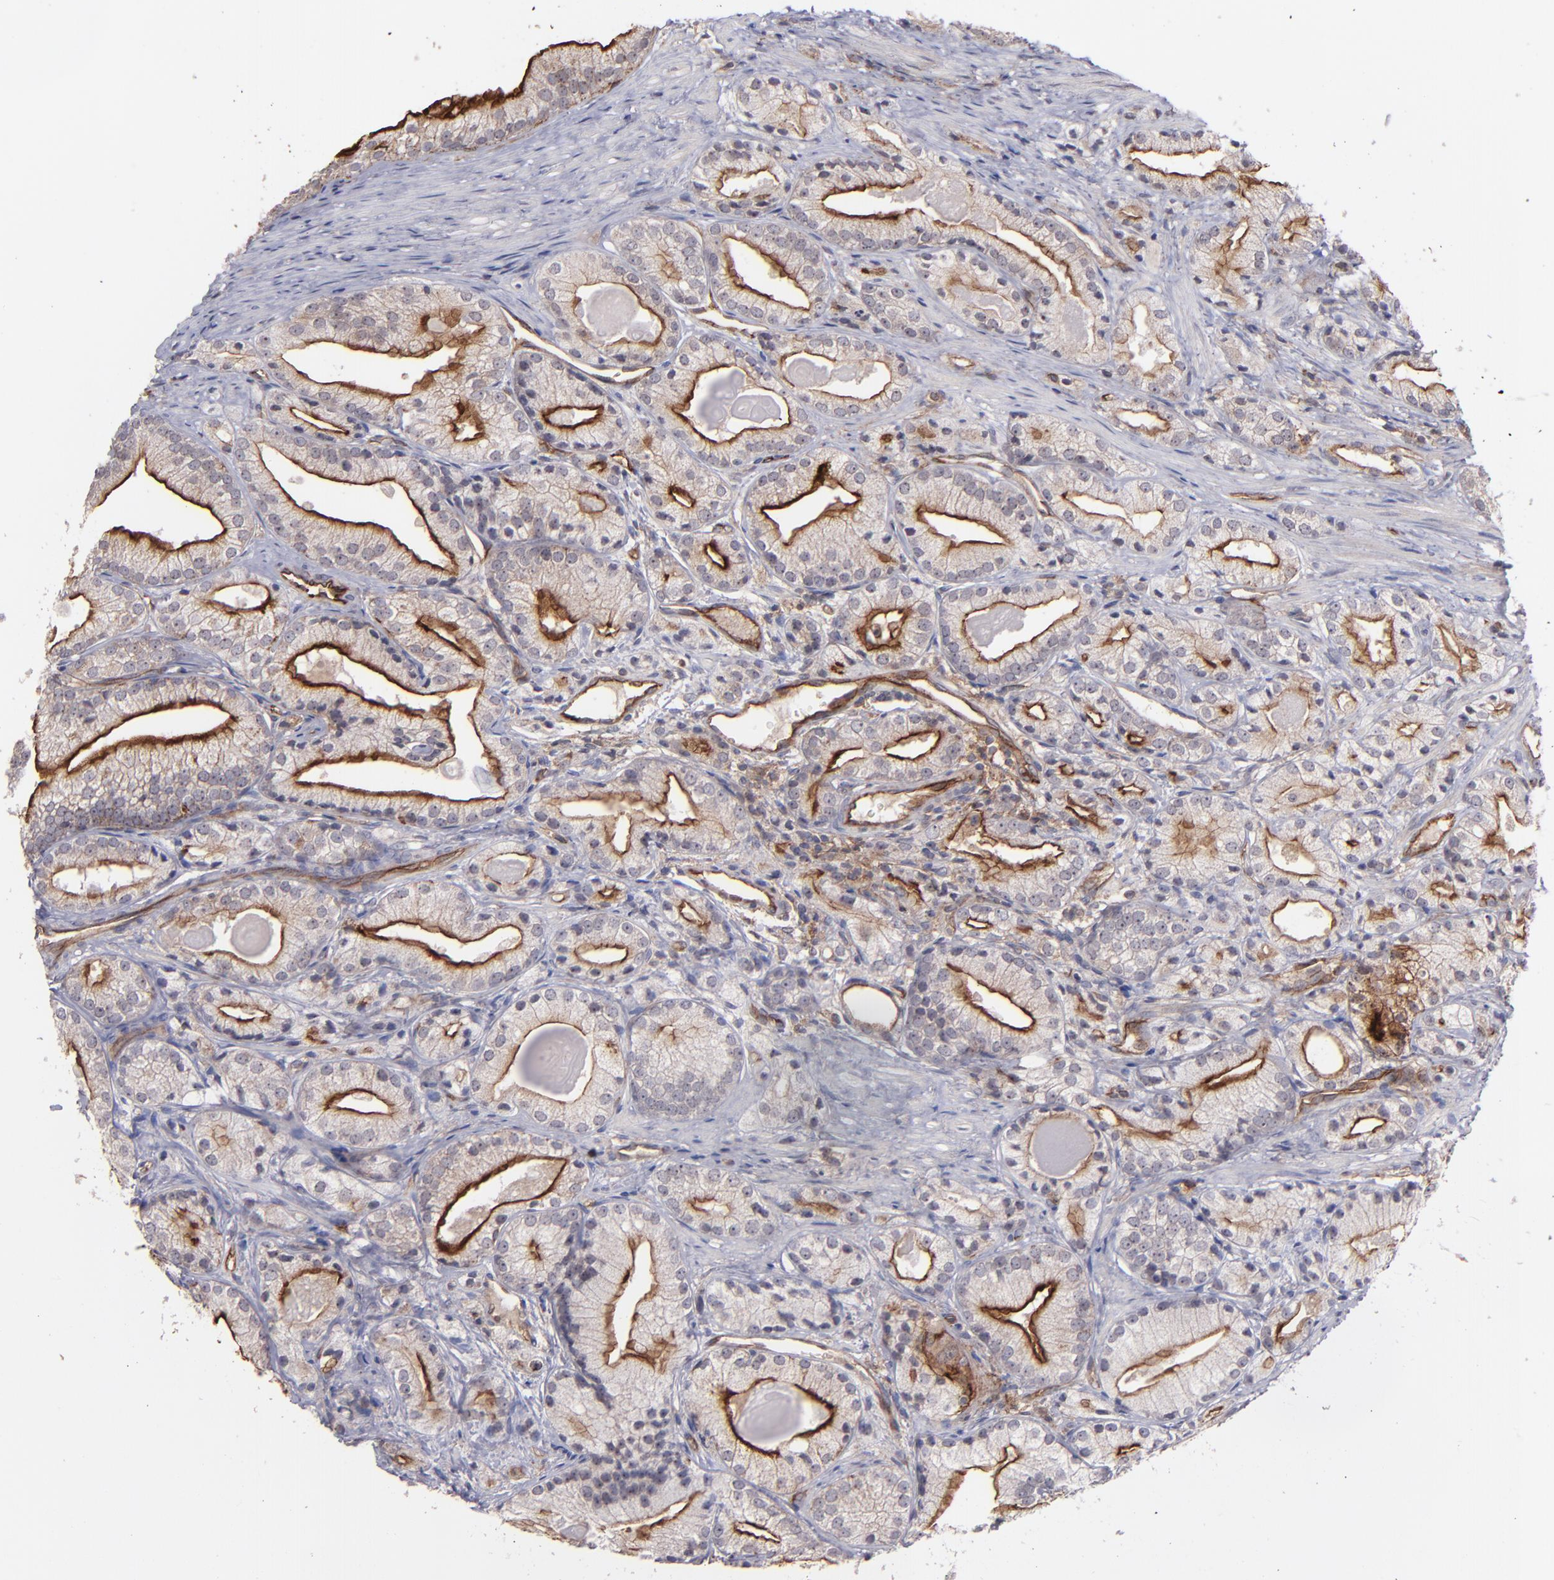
{"staining": {"intensity": "strong", "quantity": ">75%", "location": "cytoplasmic/membranous"}, "tissue": "prostate cancer", "cell_type": "Tumor cells", "image_type": "cancer", "snomed": [{"axis": "morphology", "description": "Adenocarcinoma, Low grade"}, {"axis": "topography", "description": "Prostate"}], "caption": "Brown immunohistochemical staining in prostate adenocarcinoma (low-grade) exhibits strong cytoplasmic/membranous positivity in about >75% of tumor cells.", "gene": "ICAM1", "patient": {"sex": "male", "age": 69}}